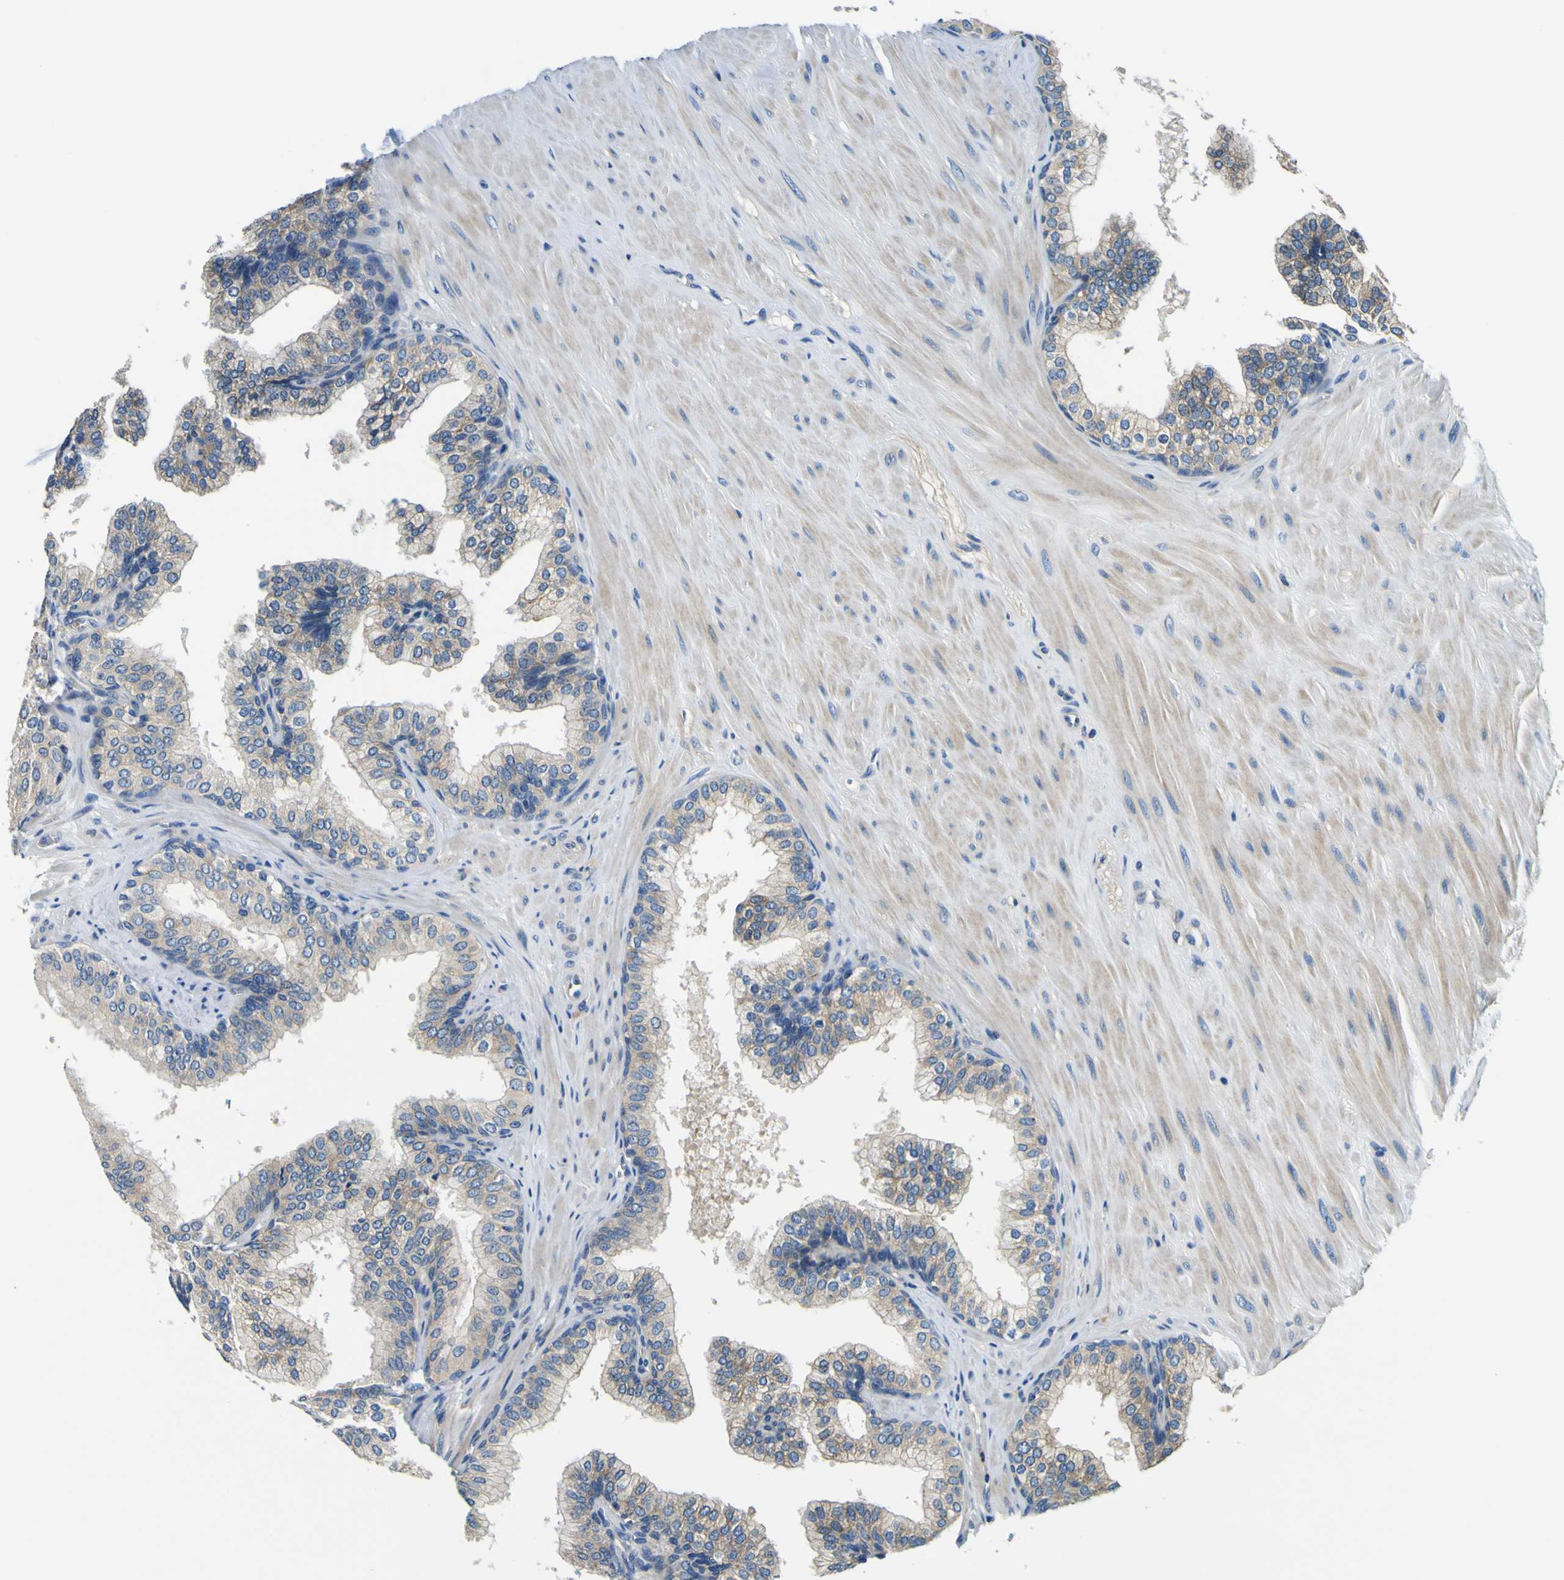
{"staining": {"intensity": "negative", "quantity": "none", "location": "none"}, "tissue": "prostate", "cell_type": "Glandular cells", "image_type": "normal", "snomed": [{"axis": "morphology", "description": "Normal tissue, NOS"}, {"axis": "topography", "description": "Prostate"}], "caption": "This is an IHC image of benign human prostate. There is no positivity in glandular cells.", "gene": "CLSTN1", "patient": {"sex": "male", "age": 60}}